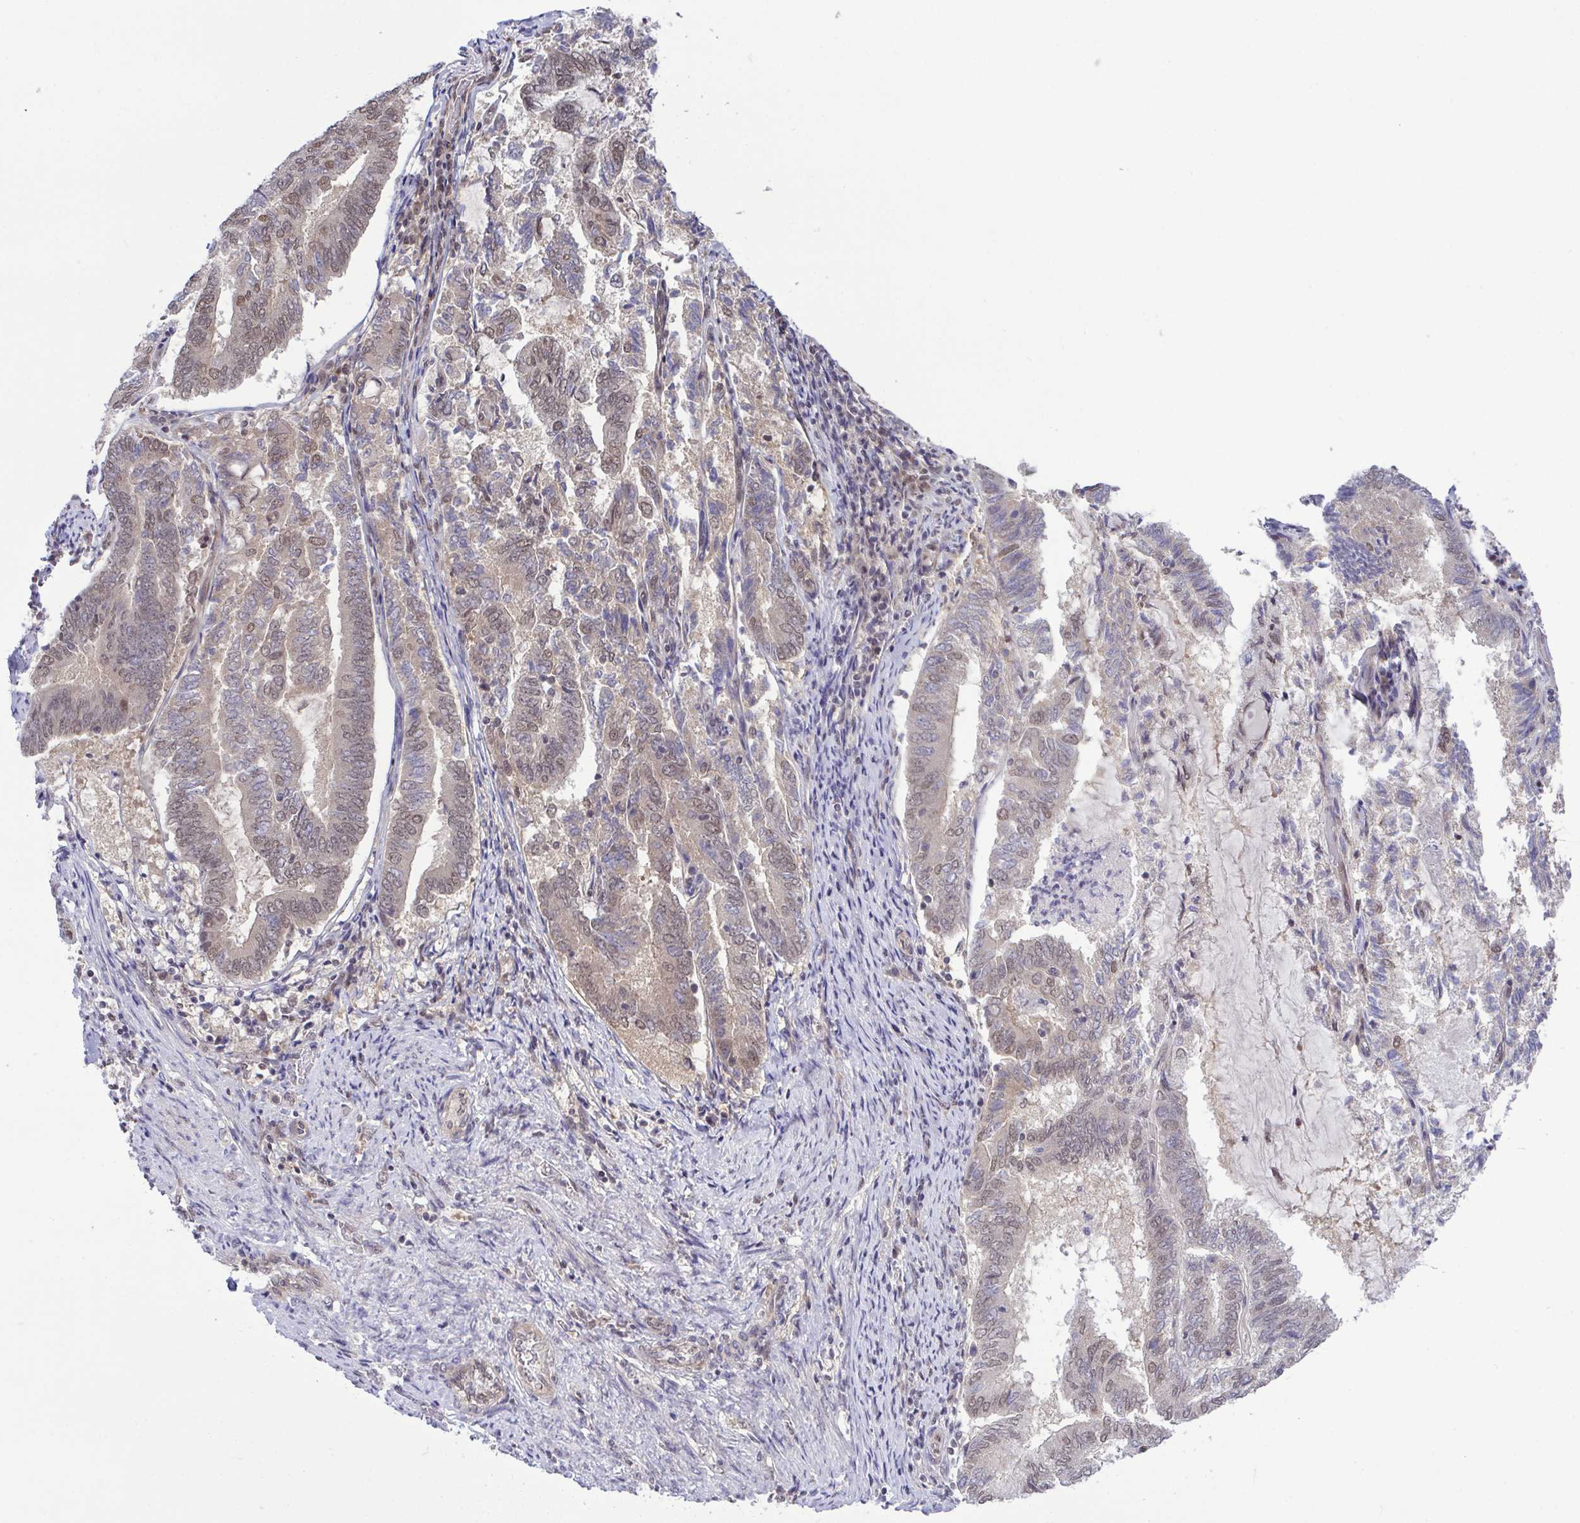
{"staining": {"intensity": "weak", "quantity": "25%-75%", "location": "nuclear"}, "tissue": "endometrial cancer", "cell_type": "Tumor cells", "image_type": "cancer", "snomed": [{"axis": "morphology", "description": "Adenocarcinoma, NOS"}, {"axis": "topography", "description": "Endometrium"}], "caption": "A brown stain highlights weak nuclear staining of a protein in human adenocarcinoma (endometrial) tumor cells. The protein of interest is shown in brown color, while the nuclei are stained blue.", "gene": "C9orf64", "patient": {"sex": "female", "age": 80}}